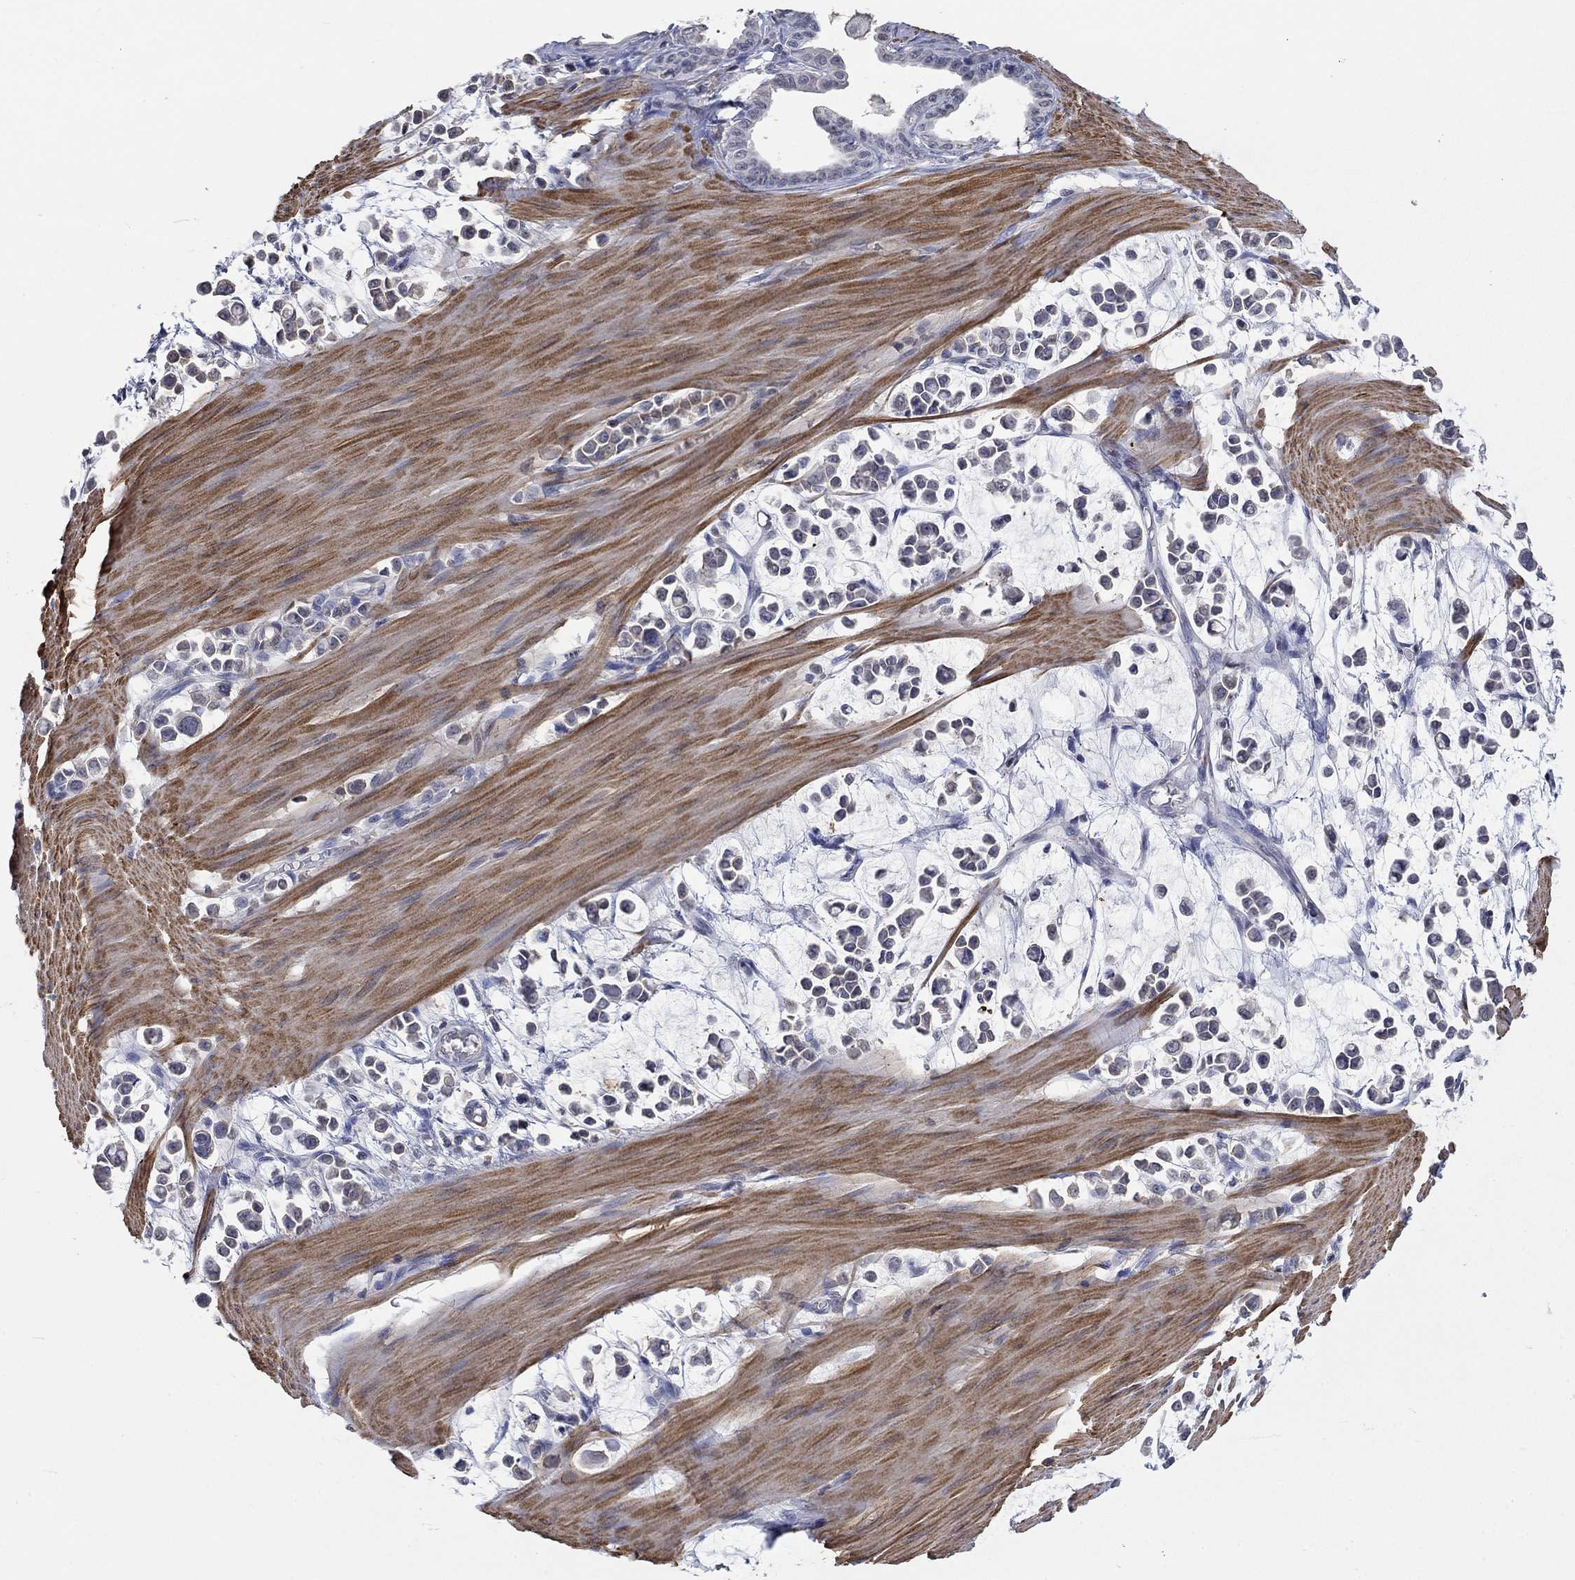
{"staining": {"intensity": "negative", "quantity": "none", "location": "none"}, "tissue": "stomach cancer", "cell_type": "Tumor cells", "image_type": "cancer", "snomed": [{"axis": "morphology", "description": "Adenocarcinoma, NOS"}, {"axis": "topography", "description": "Stomach"}], "caption": "A histopathology image of adenocarcinoma (stomach) stained for a protein demonstrates no brown staining in tumor cells.", "gene": "ZBTB18", "patient": {"sex": "male", "age": 82}}